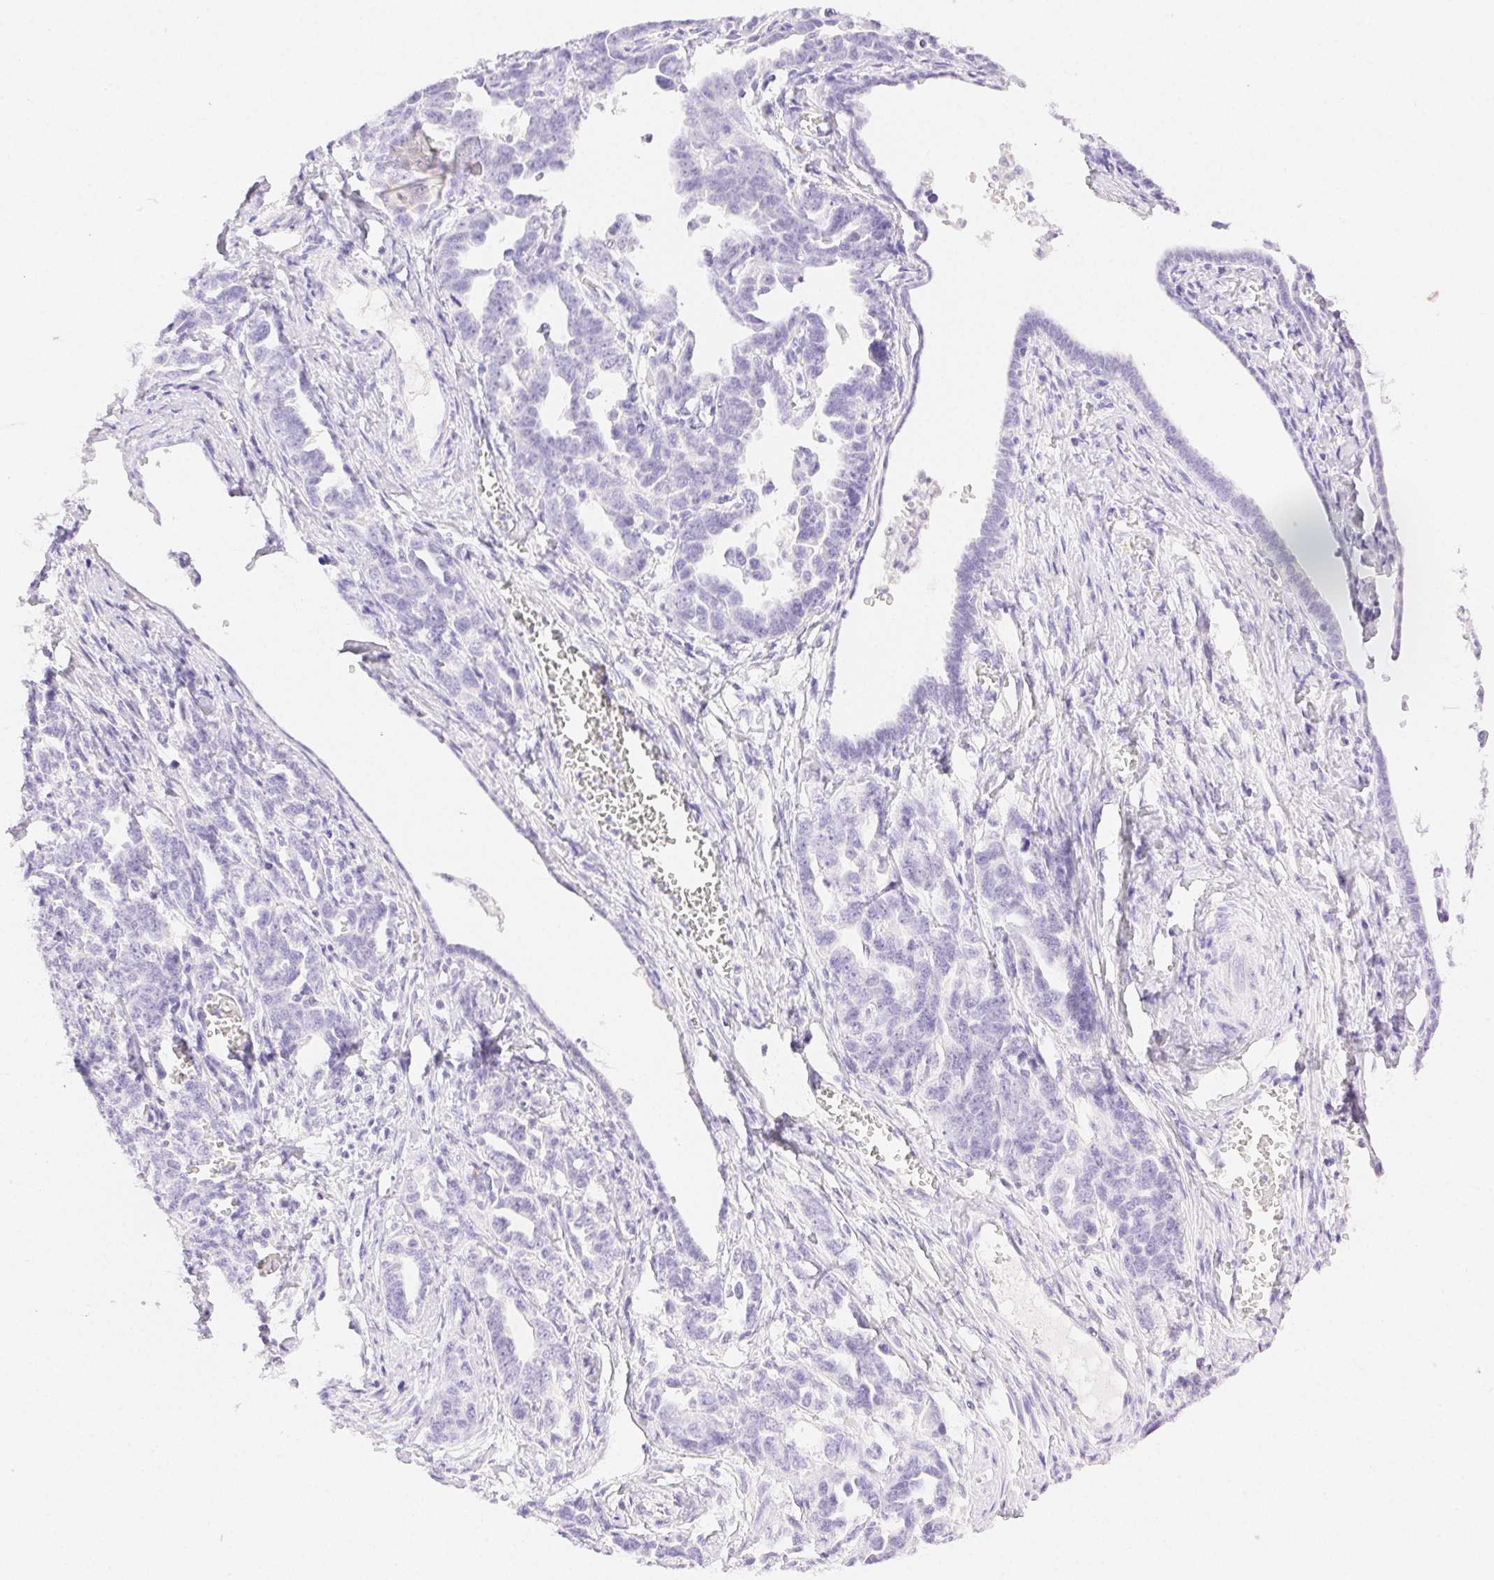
{"staining": {"intensity": "negative", "quantity": "none", "location": "none"}, "tissue": "ovarian cancer", "cell_type": "Tumor cells", "image_type": "cancer", "snomed": [{"axis": "morphology", "description": "Cystadenocarcinoma, serous, NOS"}, {"axis": "topography", "description": "Ovary"}], "caption": "An immunohistochemistry (IHC) micrograph of ovarian cancer is shown. There is no staining in tumor cells of ovarian cancer. The staining is performed using DAB (3,3'-diaminobenzidine) brown chromogen with nuclei counter-stained in using hematoxylin.", "gene": "SPACA4", "patient": {"sex": "female", "age": 69}}